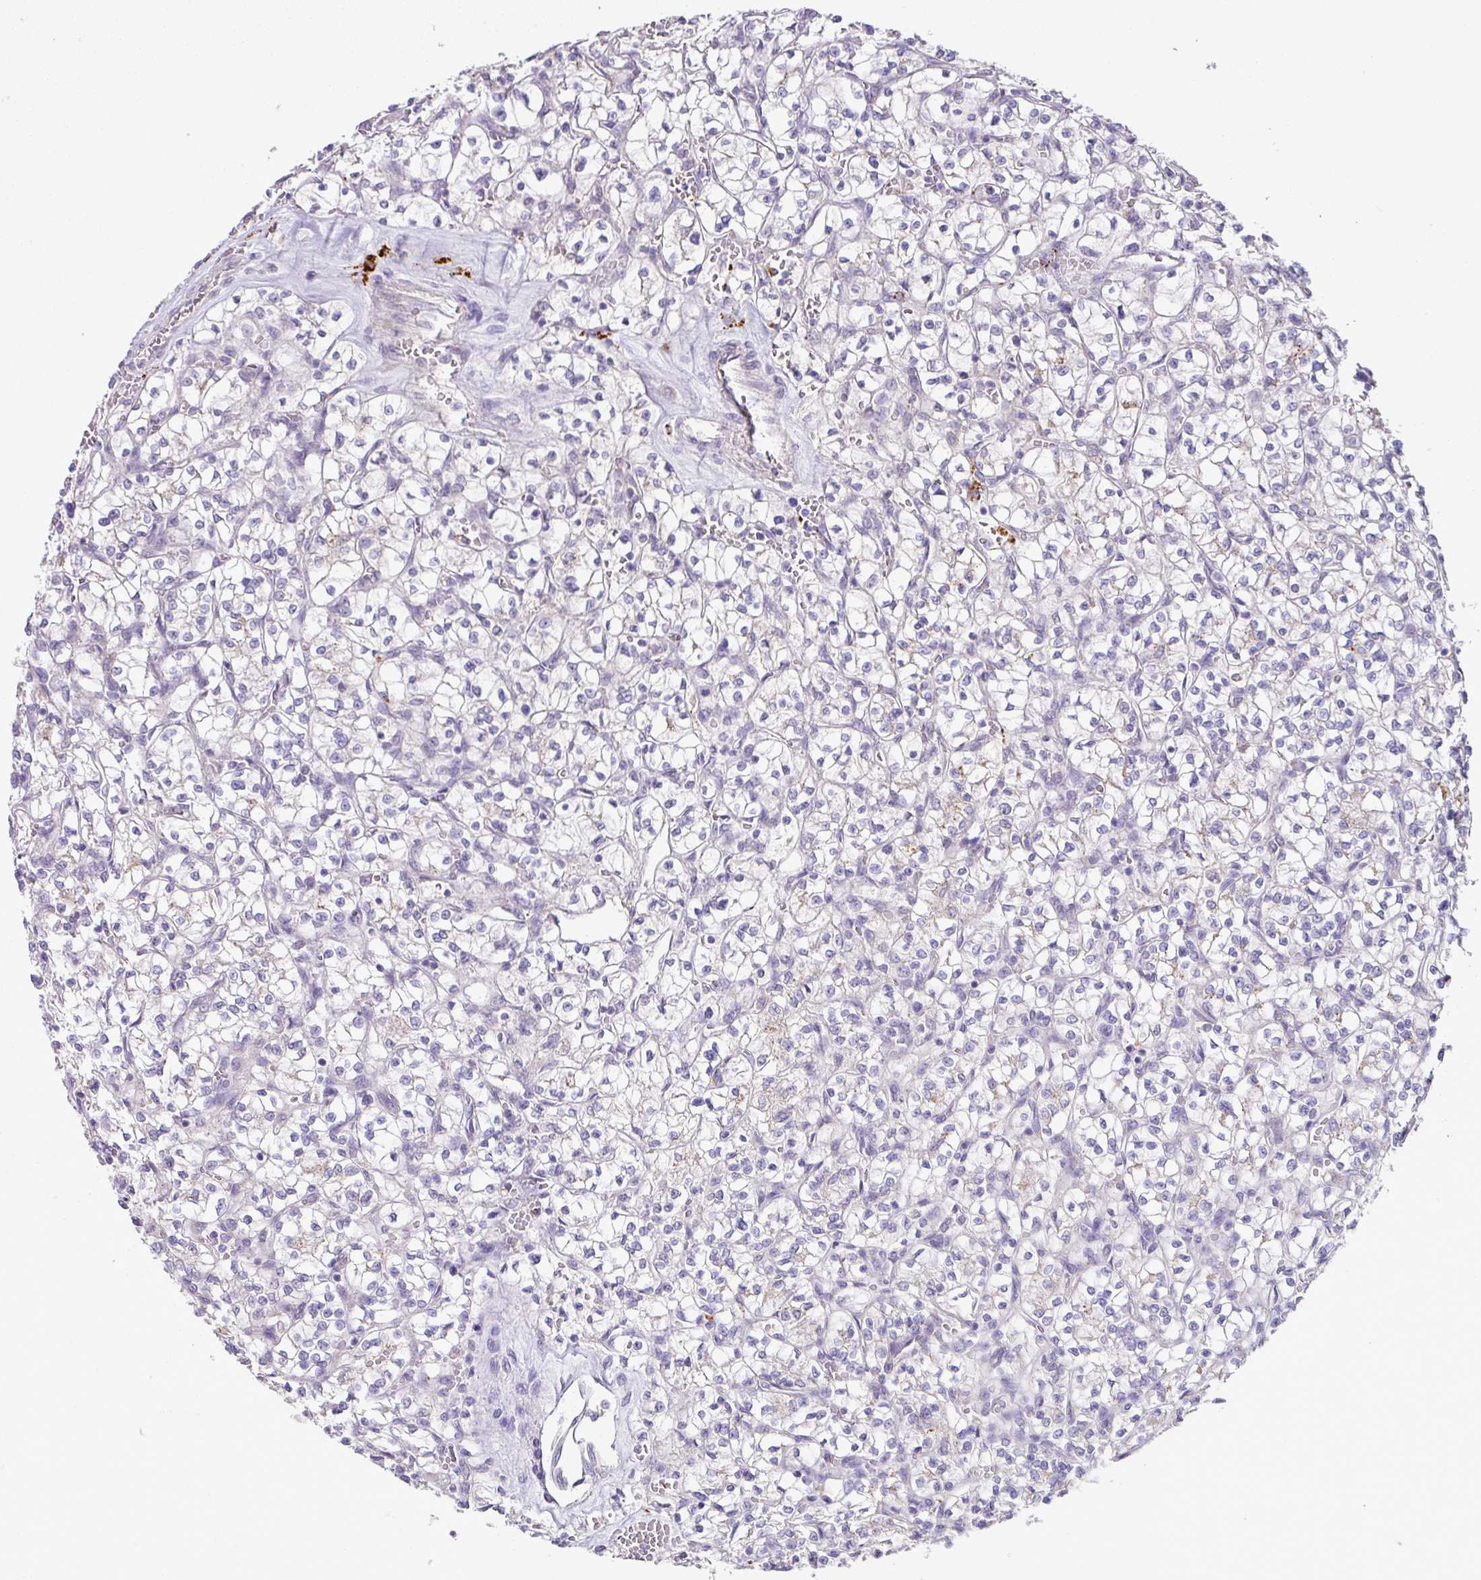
{"staining": {"intensity": "negative", "quantity": "none", "location": "none"}, "tissue": "renal cancer", "cell_type": "Tumor cells", "image_type": "cancer", "snomed": [{"axis": "morphology", "description": "Adenocarcinoma, NOS"}, {"axis": "topography", "description": "Kidney"}], "caption": "Adenocarcinoma (renal) stained for a protein using immunohistochemistry exhibits no positivity tumor cells.", "gene": "PLEKHH3", "patient": {"sex": "female", "age": 64}}